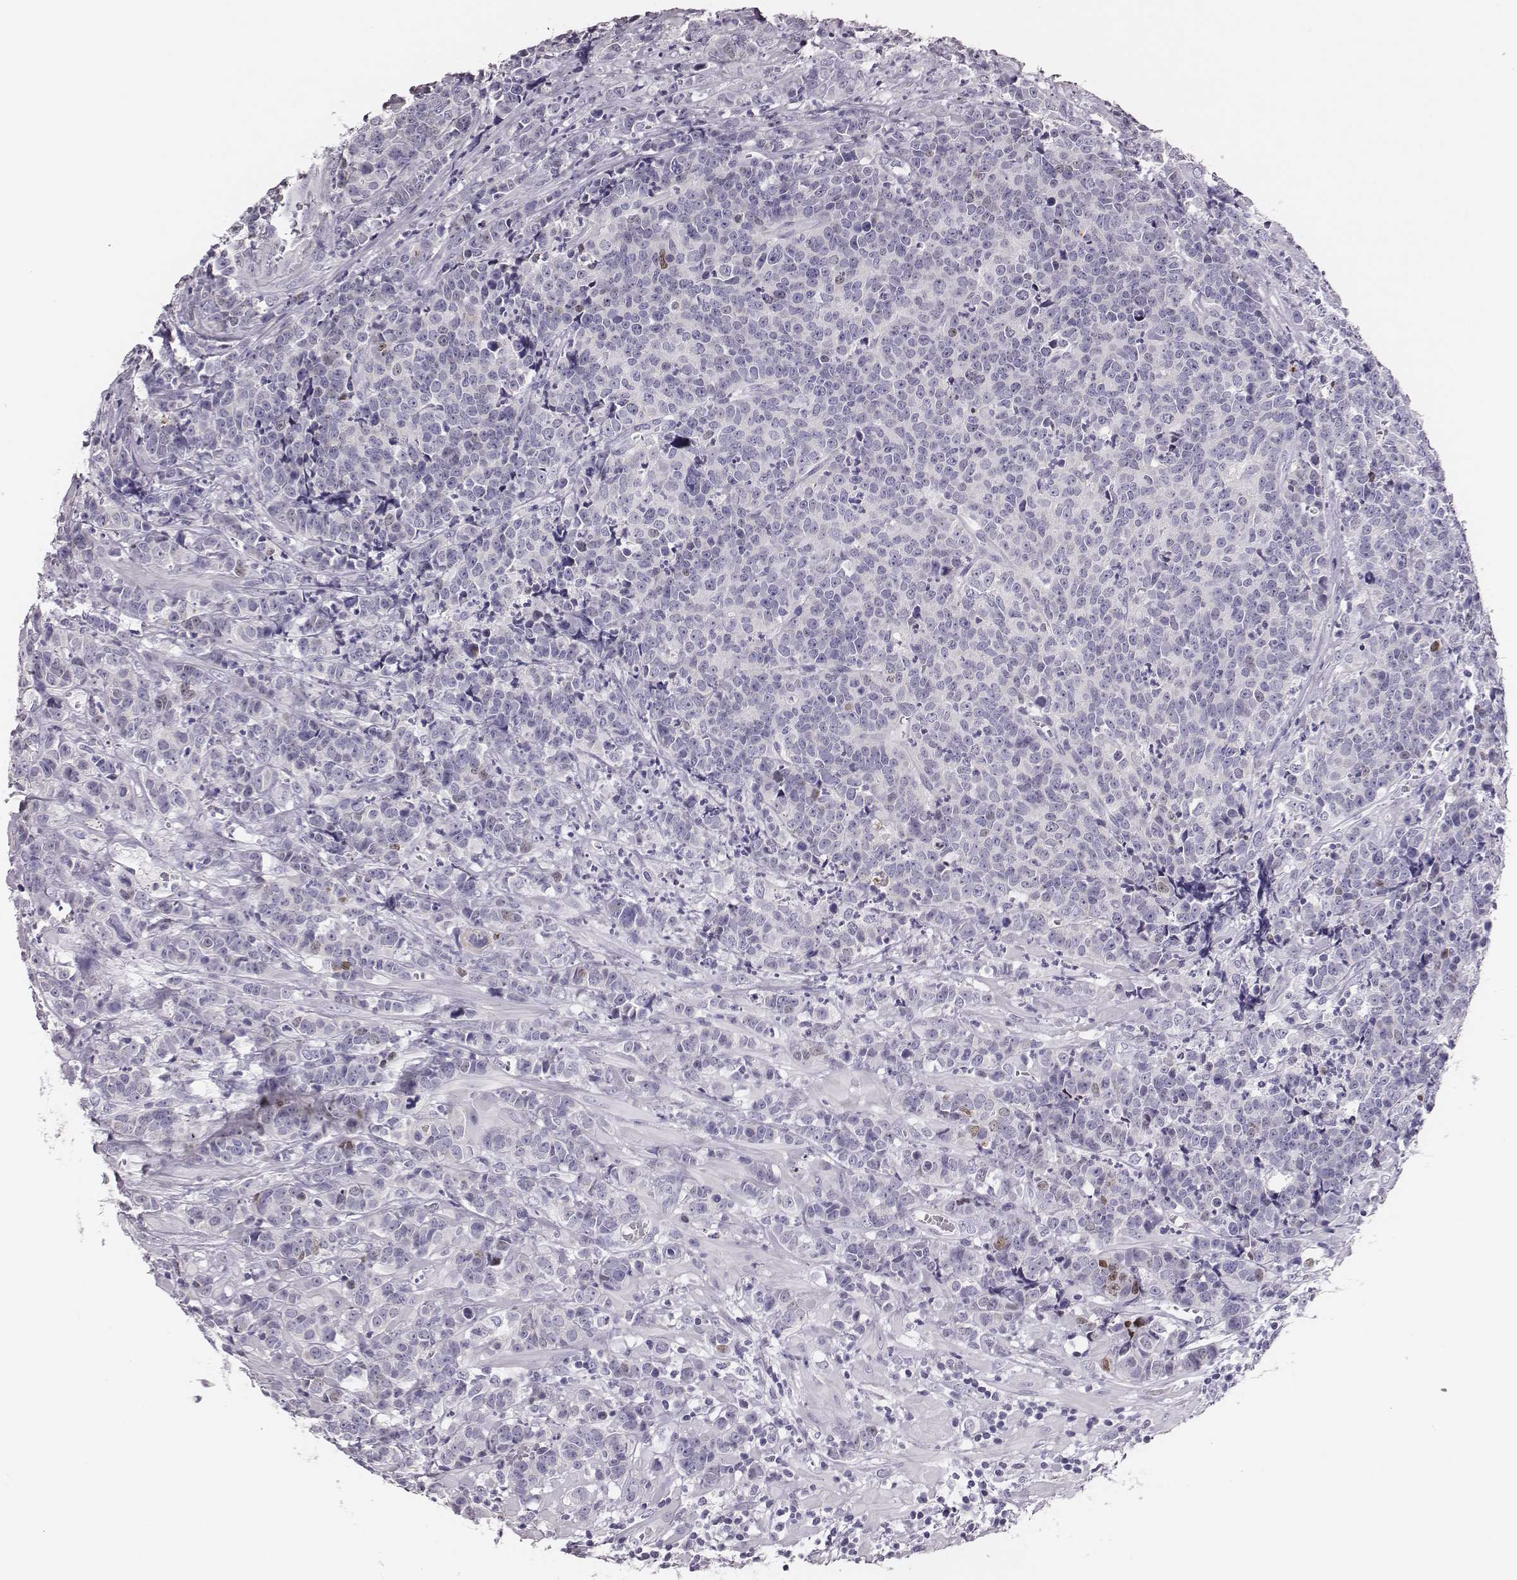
{"staining": {"intensity": "negative", "quantity": "none", "location": "none"}, "tissue": "prostate cancer", "cell_type": "Tumor cells", "image_type": "cancer", "snomed": [{"axis": "morphology", "description": "Adenocarcinoma, NOS"}, {"axis": "topography", "description": "Prostate"}], "caption": "Adenocarcinoma (prostate) was stained to show a protein in brown. There is no significant expression in tumor cells.", "gene": "H1-6", "patient": {"sex": "male", "age": 67}}